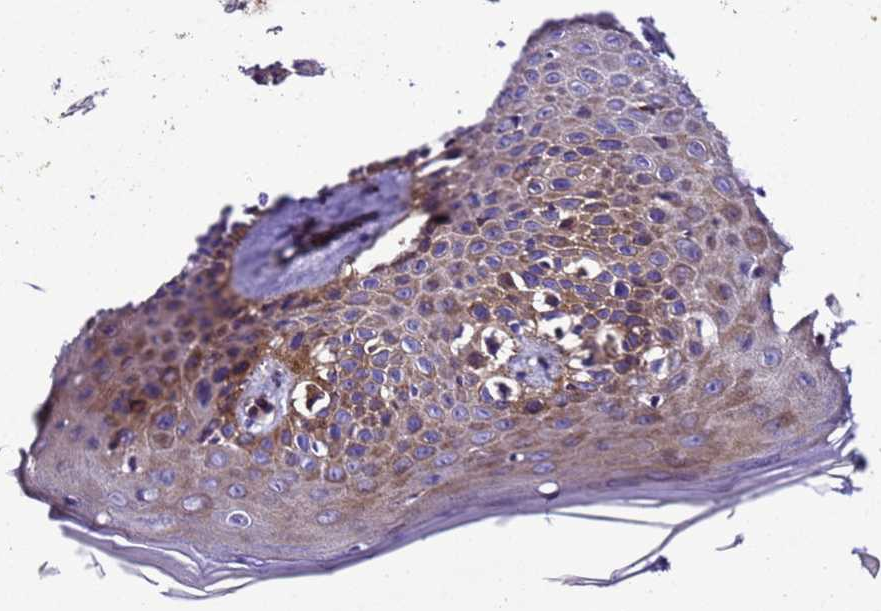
{"staining": {"intensity": "moderate", "quantity": ">75%", "location": "cytoplasmic/membranous"}, "tissue": "skin", "cell_type": "Fibroblasts", "image_type": "normal", "snomed": [{"axis": "morphology", "description": "Normal tissue, NOS"}, {"axis": "topography", "description": "Skin"}], "caption": "Immunohistochemistry of normal human skin exhibits medium levels of moderate cytoplasmic/membranous expression in approximately >75% of fibroblasts.", "gene": "ZNF417", "patient": {"sex": "male", "age": 52}}